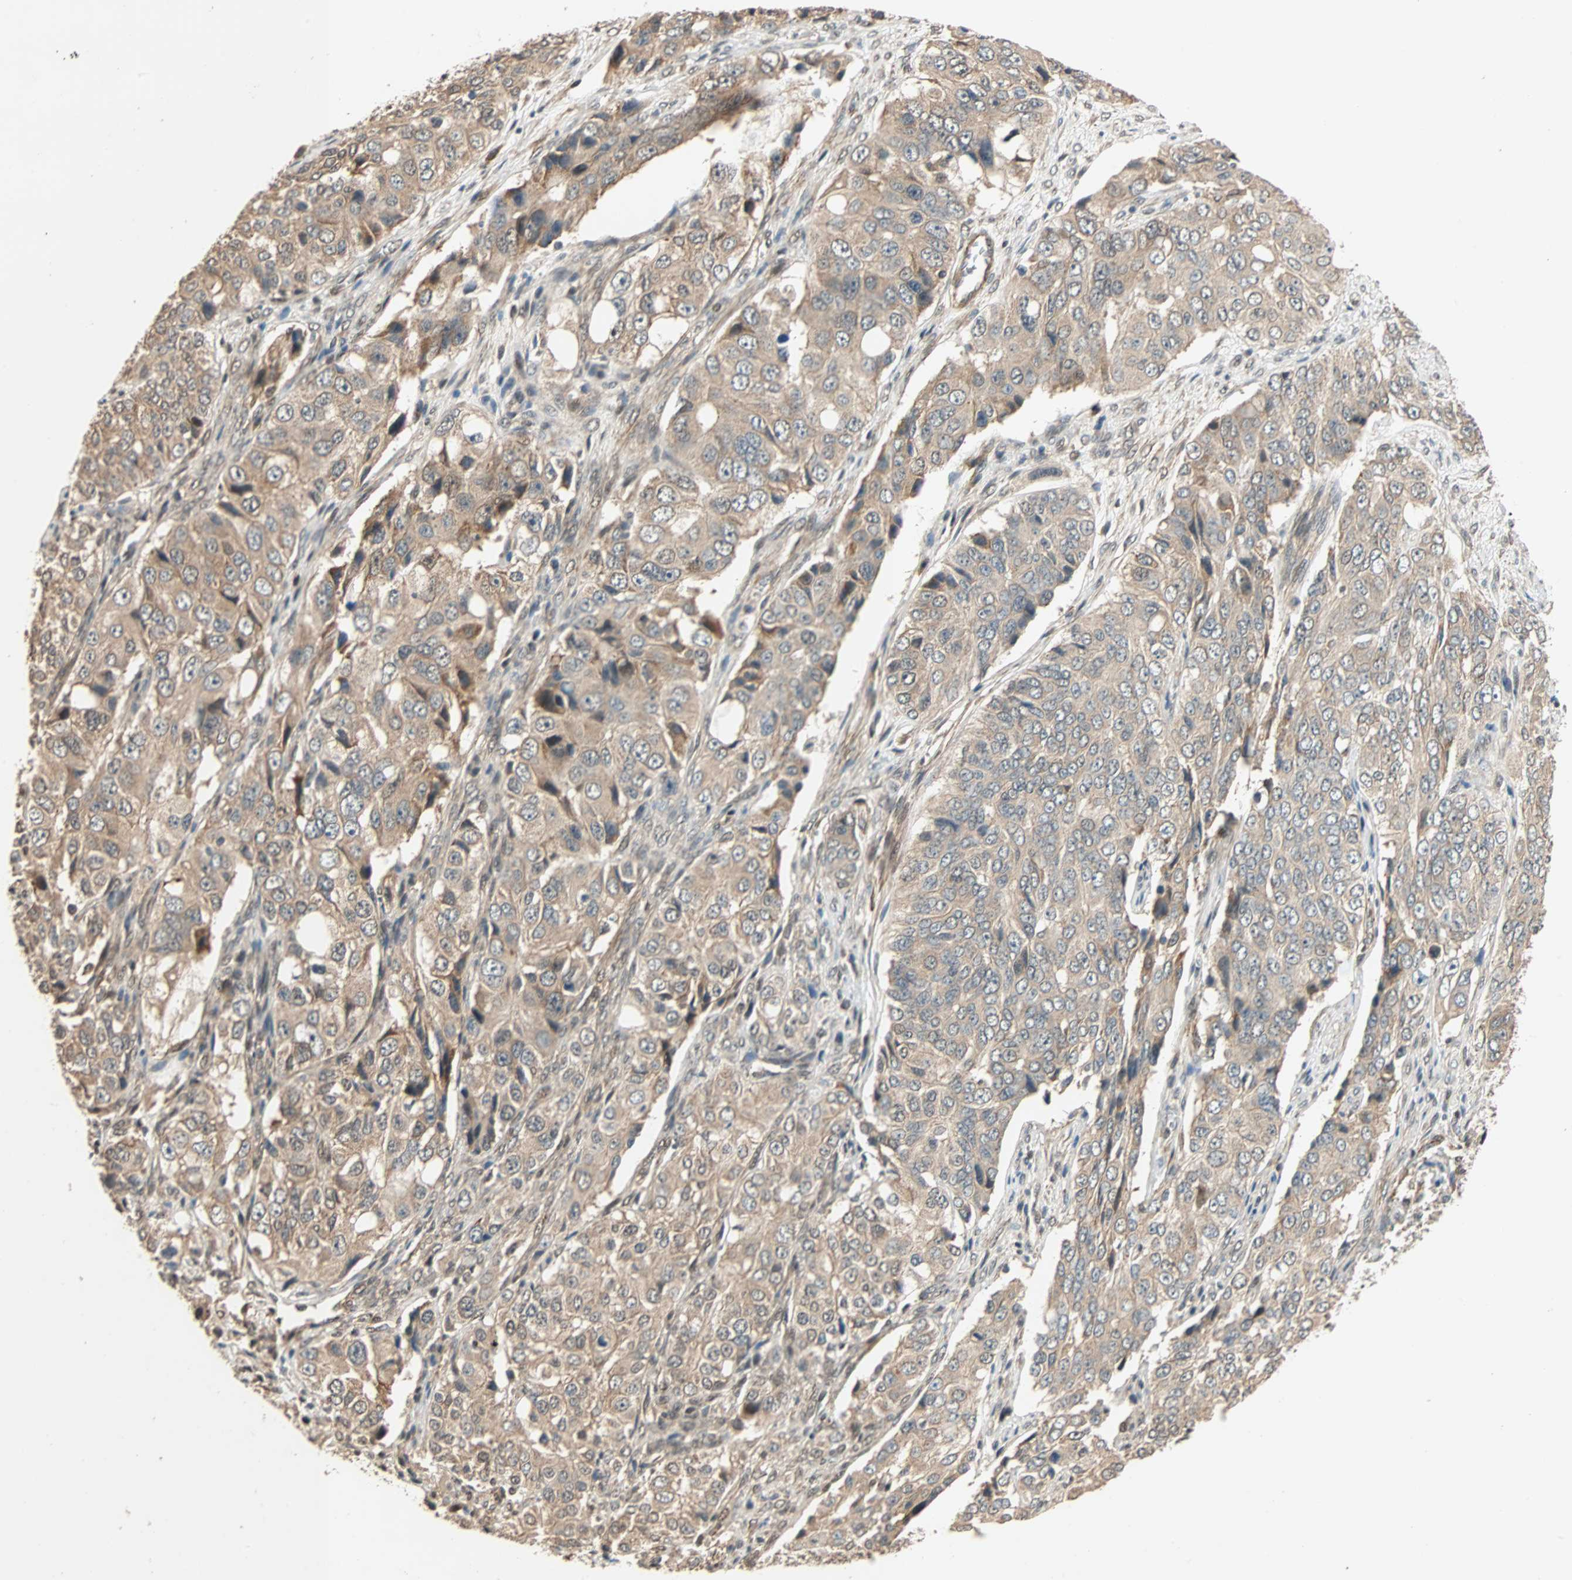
{"staining": {"intensity": "moderate", "quantity": "25%-75%", "location": "cytoplasmic/membranous"}, "tissue": "ovarian cancer", "cell_type": "Tumor cells", "image_type": "cancer", "snomed": [{"axis": "morphology", "description": "Carcinoma, endometroid"}, {"axis": "topography", "description": "Ovary"}], "caption": "Immunohistochemical staining of ovarian endometroid carcinoma shows medium levels of moderate cytoplasmic/membranous staining in about 25%-75% of tumor cells.", "gene": "QSER1", "patient": {"sex": "female", "age": 51}}